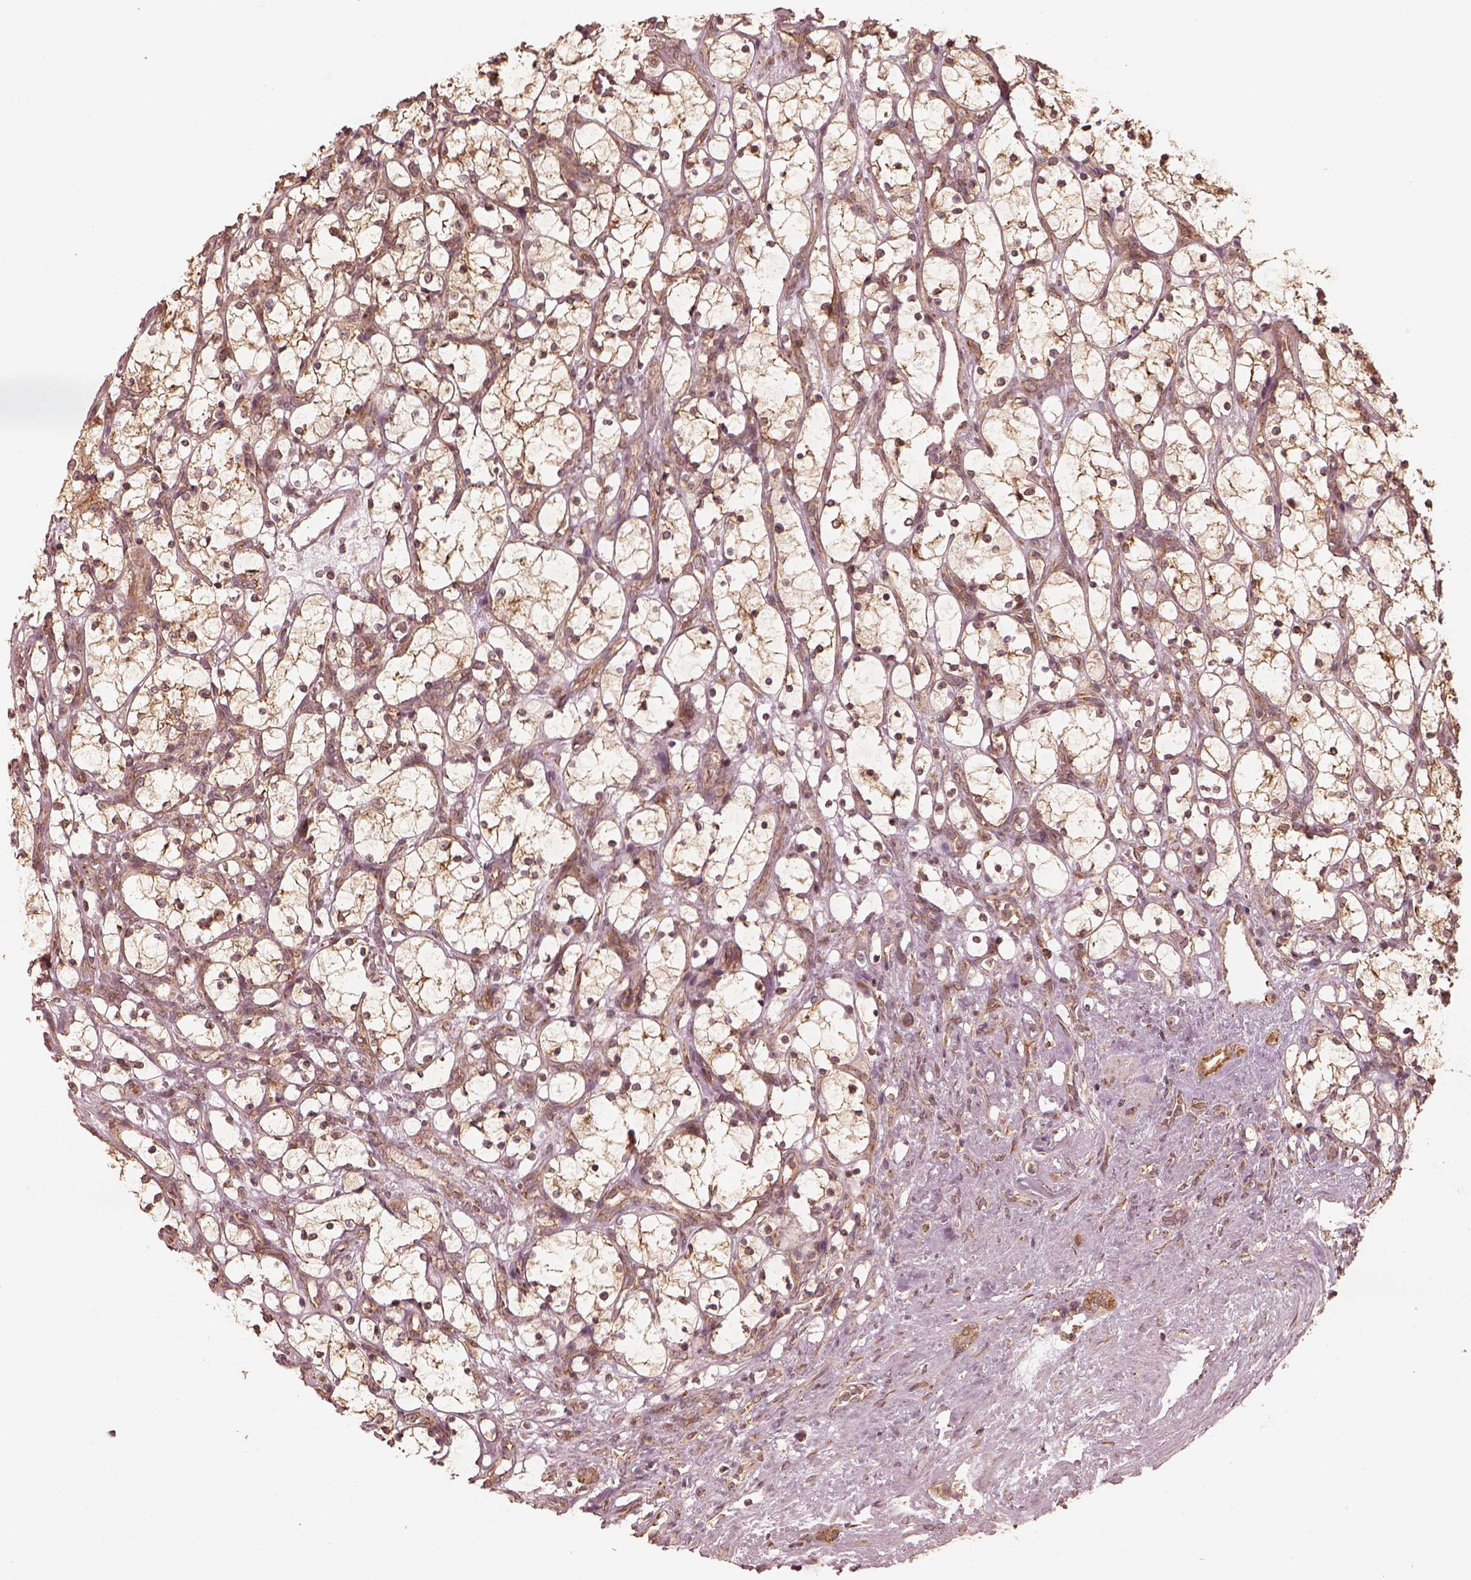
{"staining": {"intensity": "moderate", "quantity": ">75%", "location": "cytoplasmic/membranous"}, "tissue": "renal cancer", "cell_type": "Tumor cells", "image_type": "cancer", "snomed": [{"axis": "morphology", "description": "Adenocarcinoma, NOS"}, {"axis": "topography", "description": "Kidney"}], "caption": "Immunohistochemistry (IHC) photomicrograph of neoplastic tissue: human renal cancer stained using immunohistochemistry (IHC) exhibits medium levels of moderate protein expression localized specifically in the cytoplasmic/membranous of tumor cells, appearing as a cytoplasmic/membranous brown color.", "gene": "DNAJC25", "patient": {"sex": "female", "age": 69}}